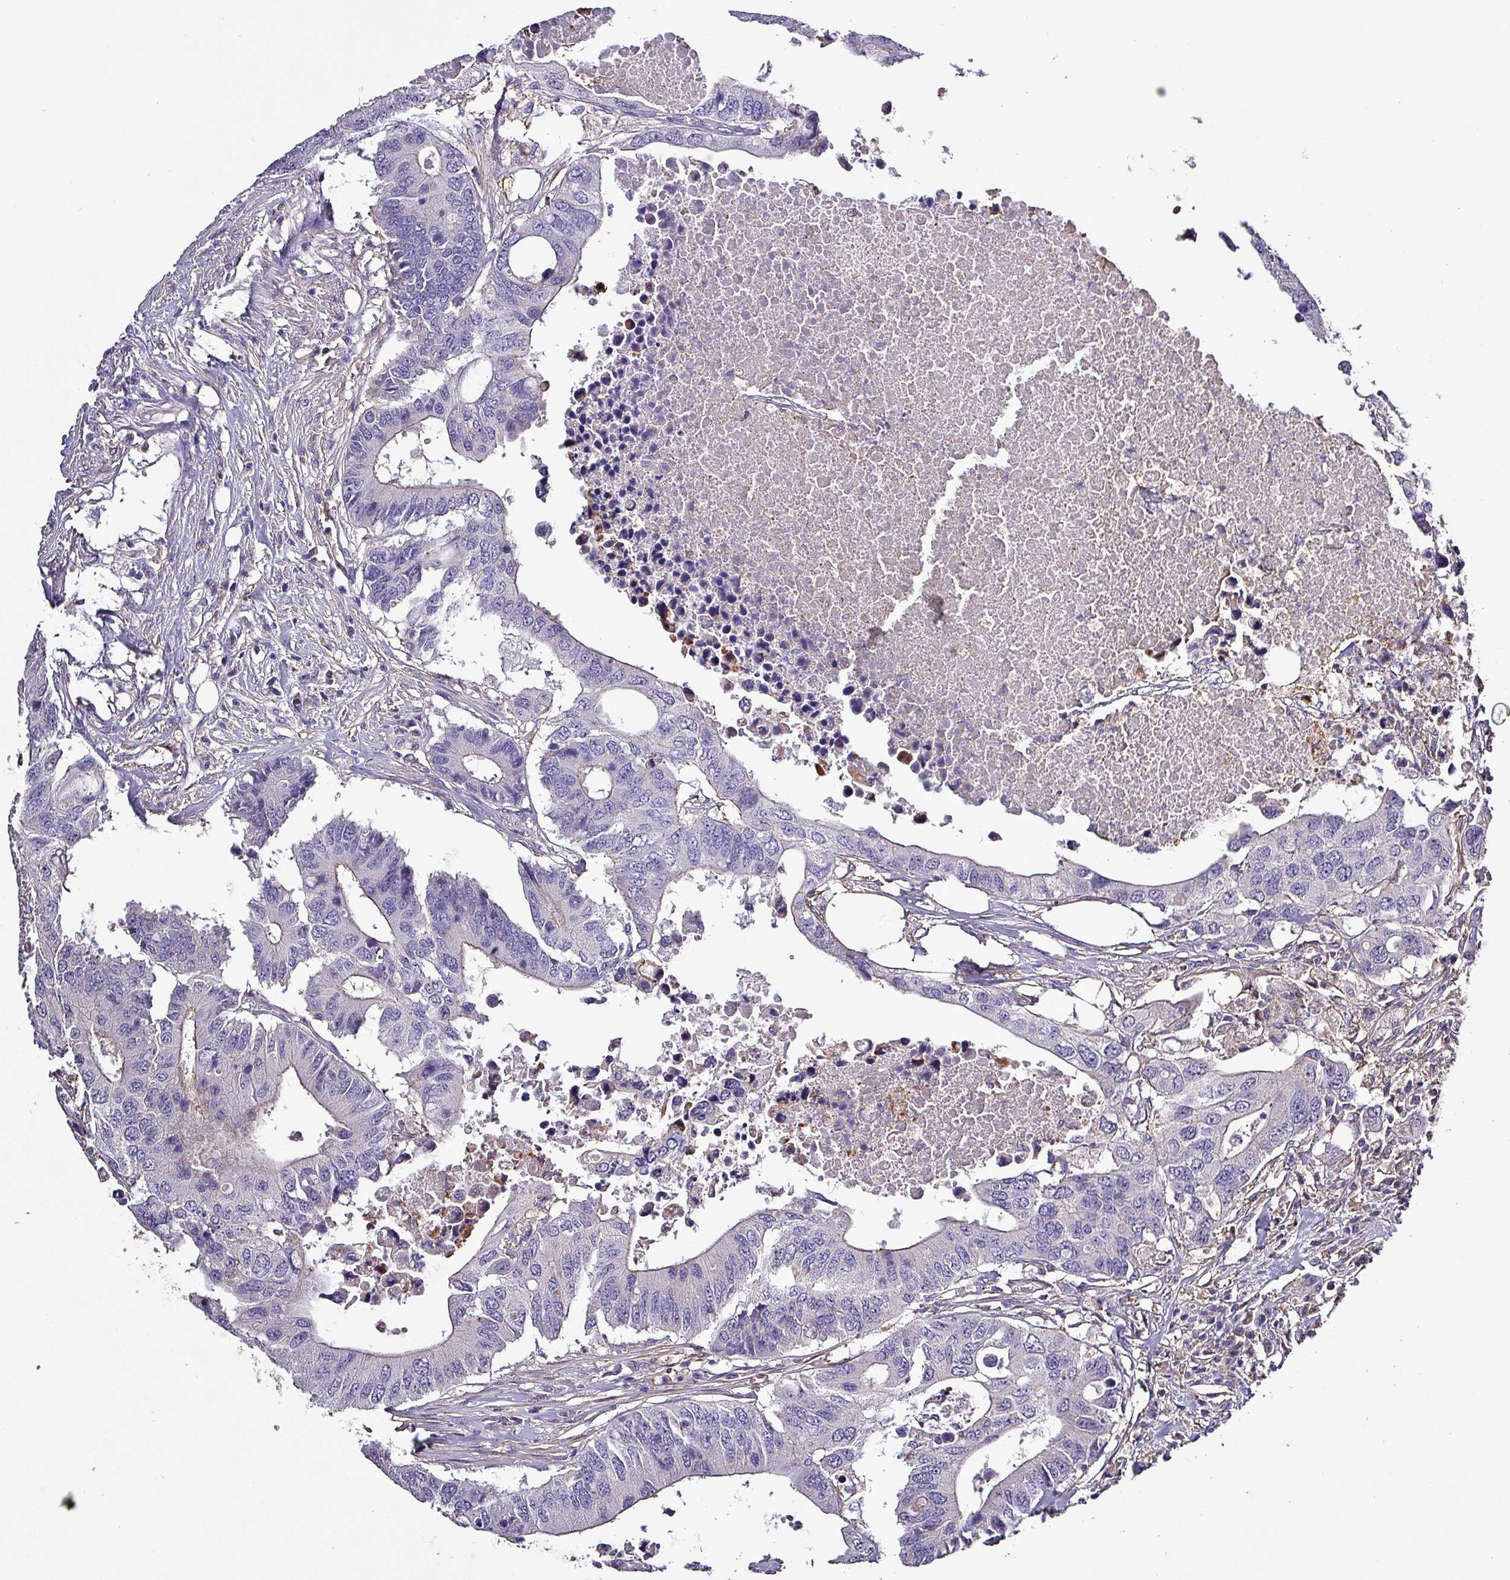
{"staining": {"intensity": "negative", "quantity": "none", "location": "none"}, "tissue": "colorectal cancer", "cell_type": "Tumor cells", "image_type": "cancer", "snomed": [{"axis": "morphology", "description": "Adenocarcinoma, NOS"}, {"axis": "topography", "description": "Colon"}], "caption": "Immunohistochemistry photomicrograph of human colorectal cancer stained for a protein (brown), which displays no expression in tumor cells.", "gene": "HTRA4", "patient": {"sex": "male", "age": 71}}